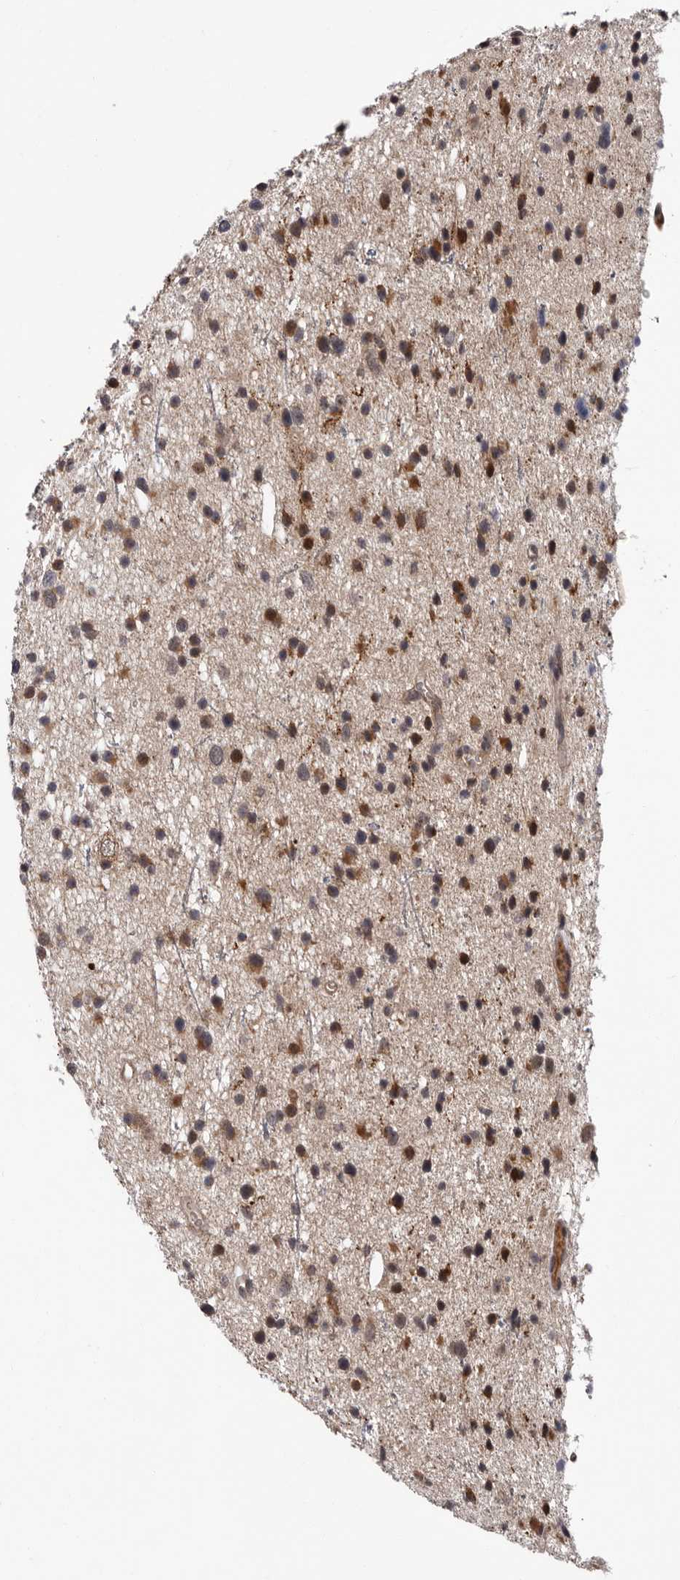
{"staining": {"intensity": "moderate", "quantity": "25%-75%", "location": "cytoplasmic/membranous,nuclear"}, "tissue": "glioma", "cell_type": "Tumor cells", "image_type": "cancer", "snomed": [{"axis": "morphology", "description": "Glioma, malignant, Low grade"}, {"axis": "topography", "description": "Cerebral cortex"}], "caption": "Glioma stained with a brown dye reveals moderate cytoplasmic/membranous and nuclear positive staining in about 25%-75% of tumor cells.", "gene": "MED8", "patient": {"sex": "female", "age": 39}}